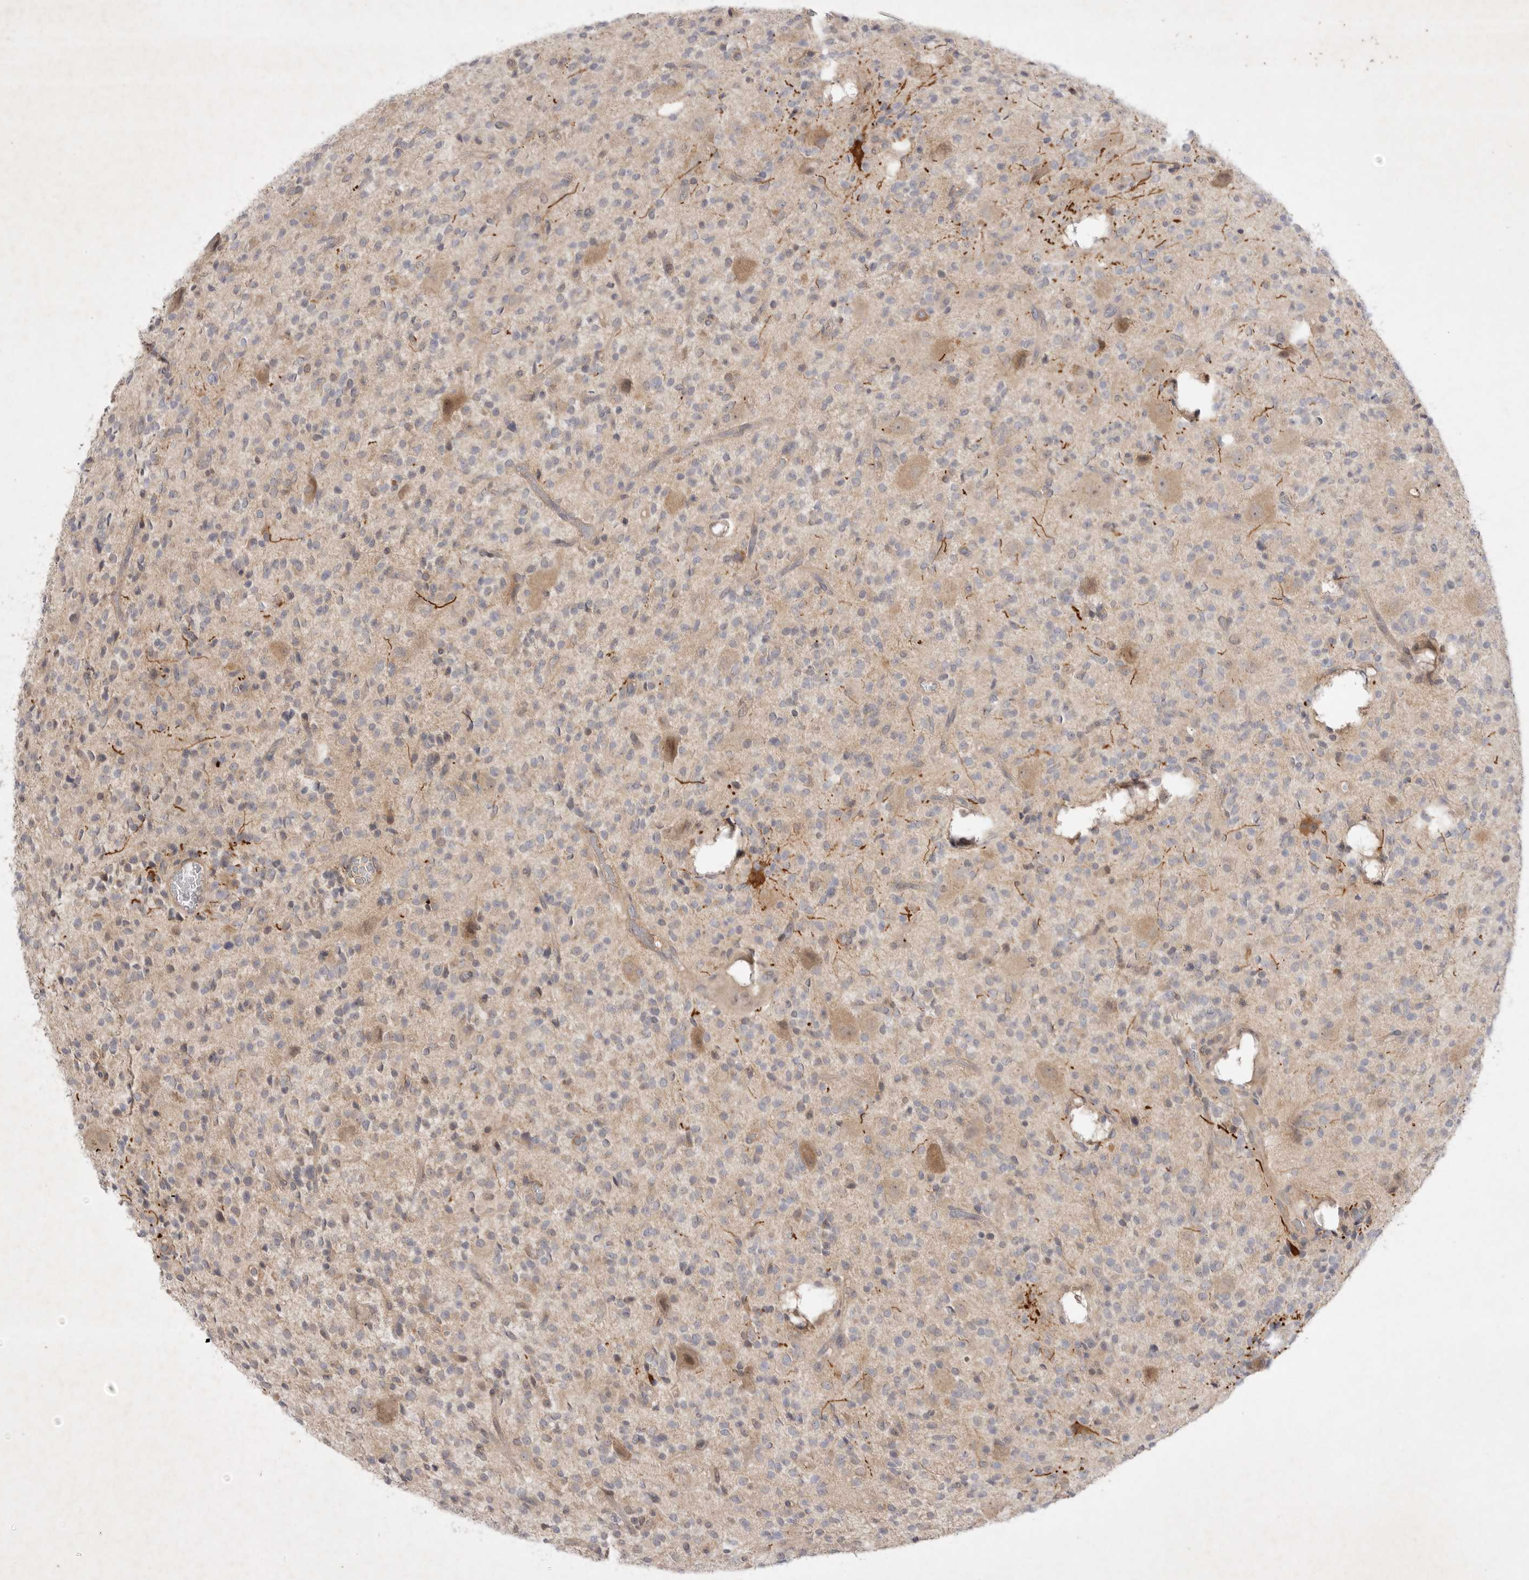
{"staining": {"intensity": "weak", "quantity": "<25%", "location": "cytoplasmic/membranous"}, "tissue": "glioma", "cell_type": "Tumor cells", "image_type": "cancer", "snomed": [{"axis": "morphology", "description": "Glioma, malignant, High grade"}, {"axis": "topography", "description": "Brain"}], "caption": "There is no significant staining in tumor cells of high-grade glioma (malignant).", "gene": "PTPDC1", "patient": {"sex": "male", "age": 34}}